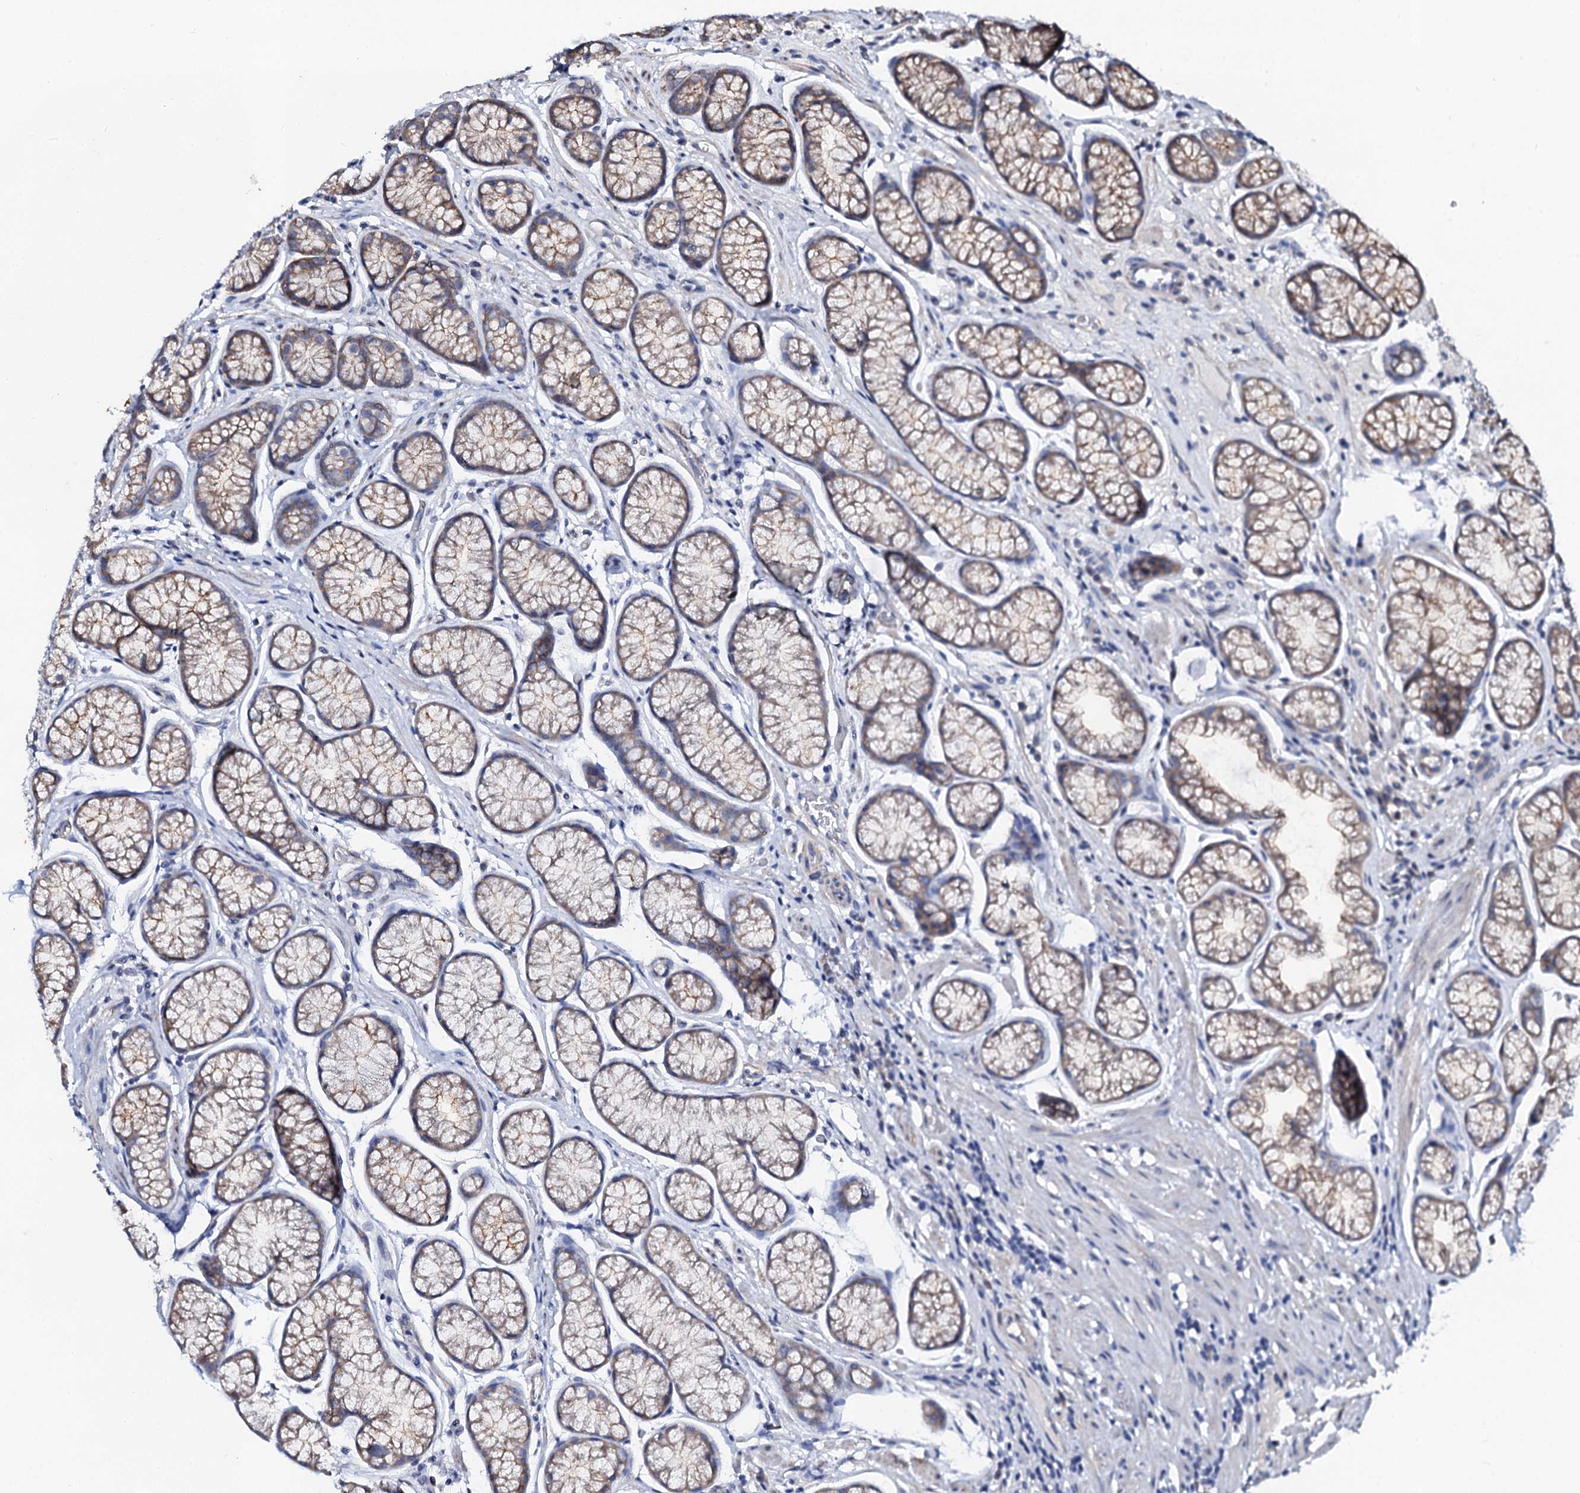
{"staining": {"intensity": "moderate", "quantity": "<25%", "location": "cytoplasmic/membranous"}, "tissue": "stomach", "cell_type": "Glandular cells", "image_type": "normal", "snomed": [{"axis": "morphology", "description": "Normal tissue, NOS"}, {"axis": "topography", "description": "Stomach"}], "caption": "This is an image of immunohistochemistry staining of normal stomach, which shows moderate staining in the cytoplasmic/membranous of glandular cells.", "gene": "GPR176", "patient": {"sex": "male", "age": 42}}